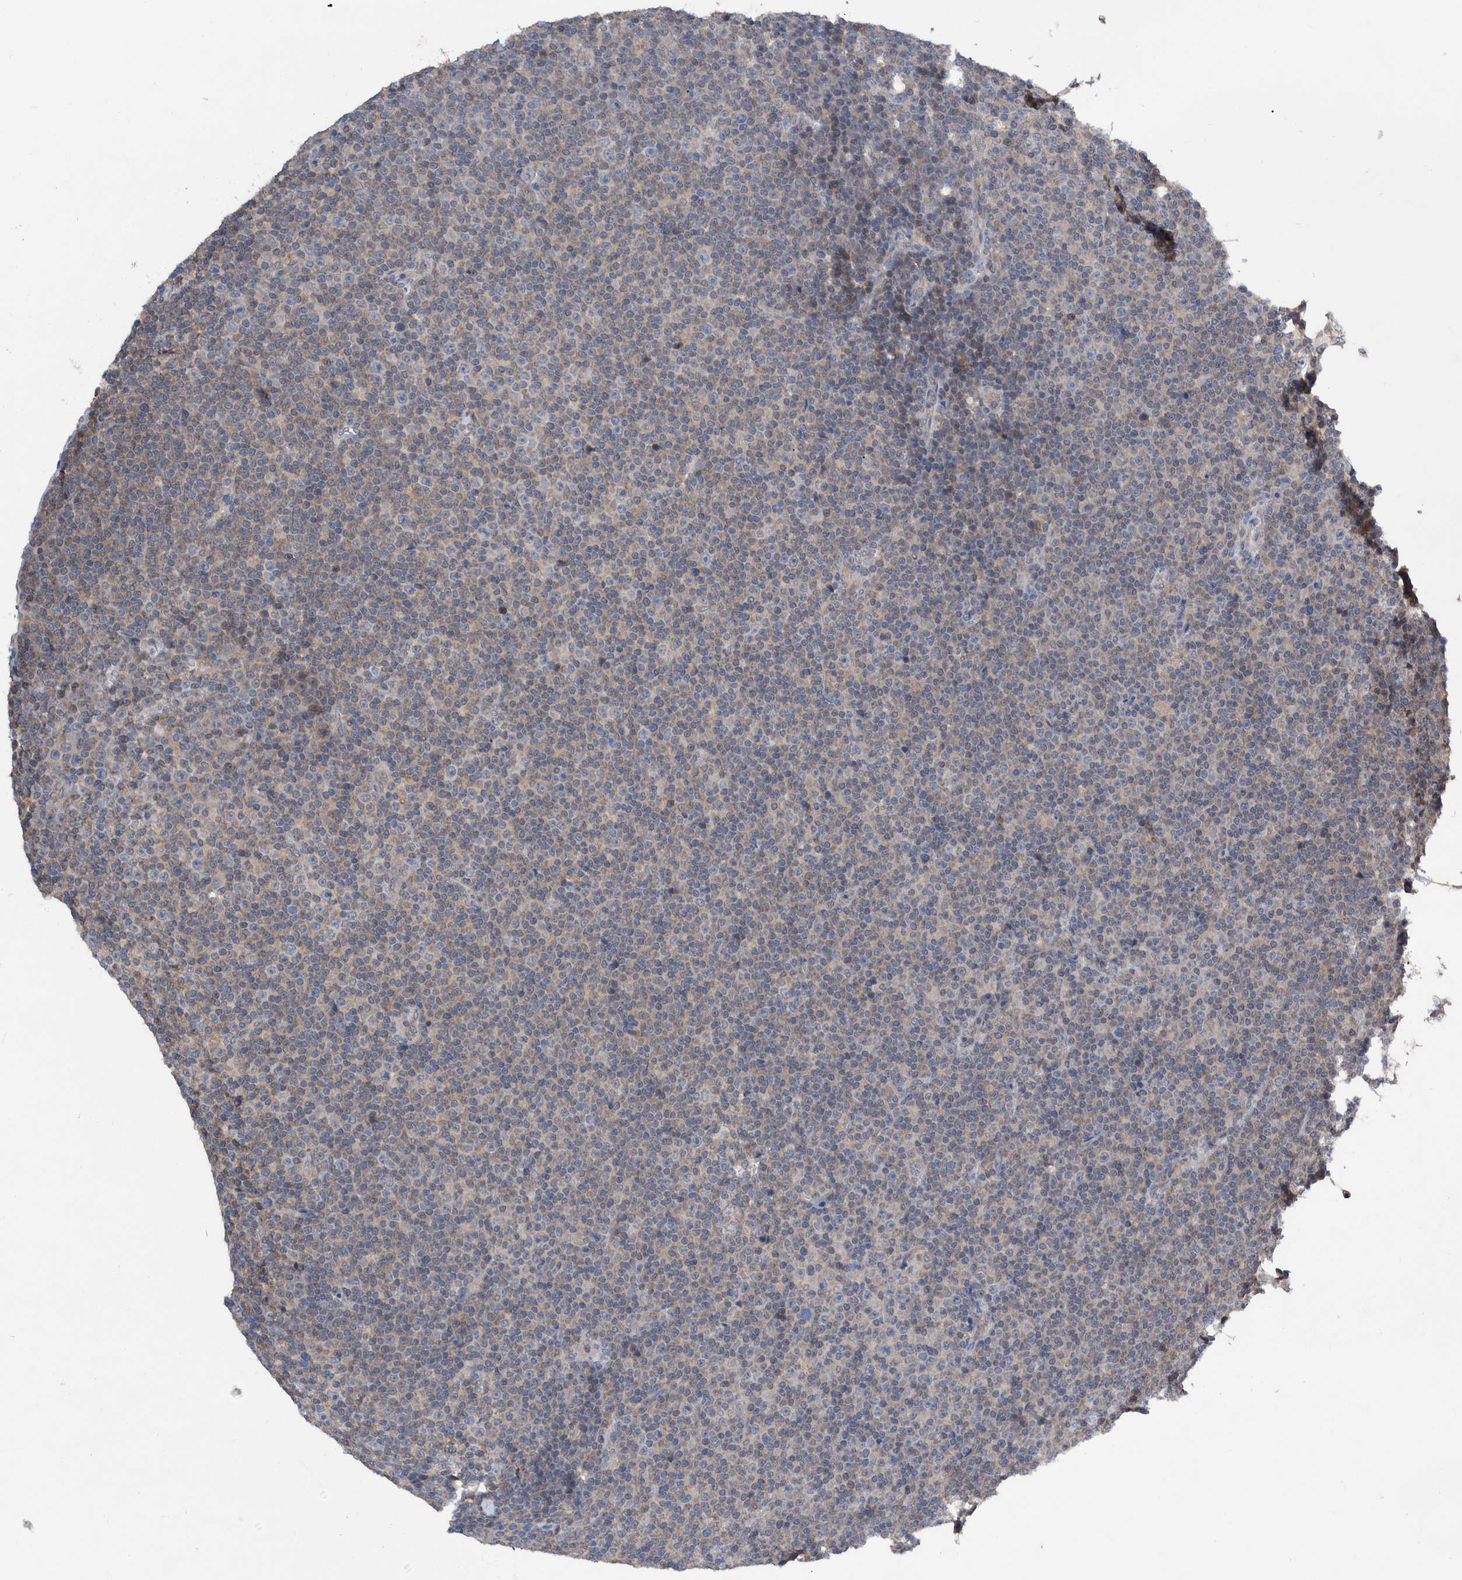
{"staining": {"intensity": "weak", "quantity": "25%-75%", "location": "cytoplasmic/membranous"}, "tissue": "lymphoma", "cell_type": "Tumor cells", "image_type": "cancer", "snomed": [{"axis": "morphology", "description": "Malignant lymphoma, non-Hodgkin's type, Low grade"}, {"axis": "topography", "description": "Lymph node"}], "caption": "DAB immunohistochemical staining of lymphoma demonstrates weak cytoplasmic/membranous protein positivity in approximately 25%-75% of tumor cells. Nuclei are stained in blue.", "gene": "PLPBP", "patient": {"sex": "female", "age": 67}}